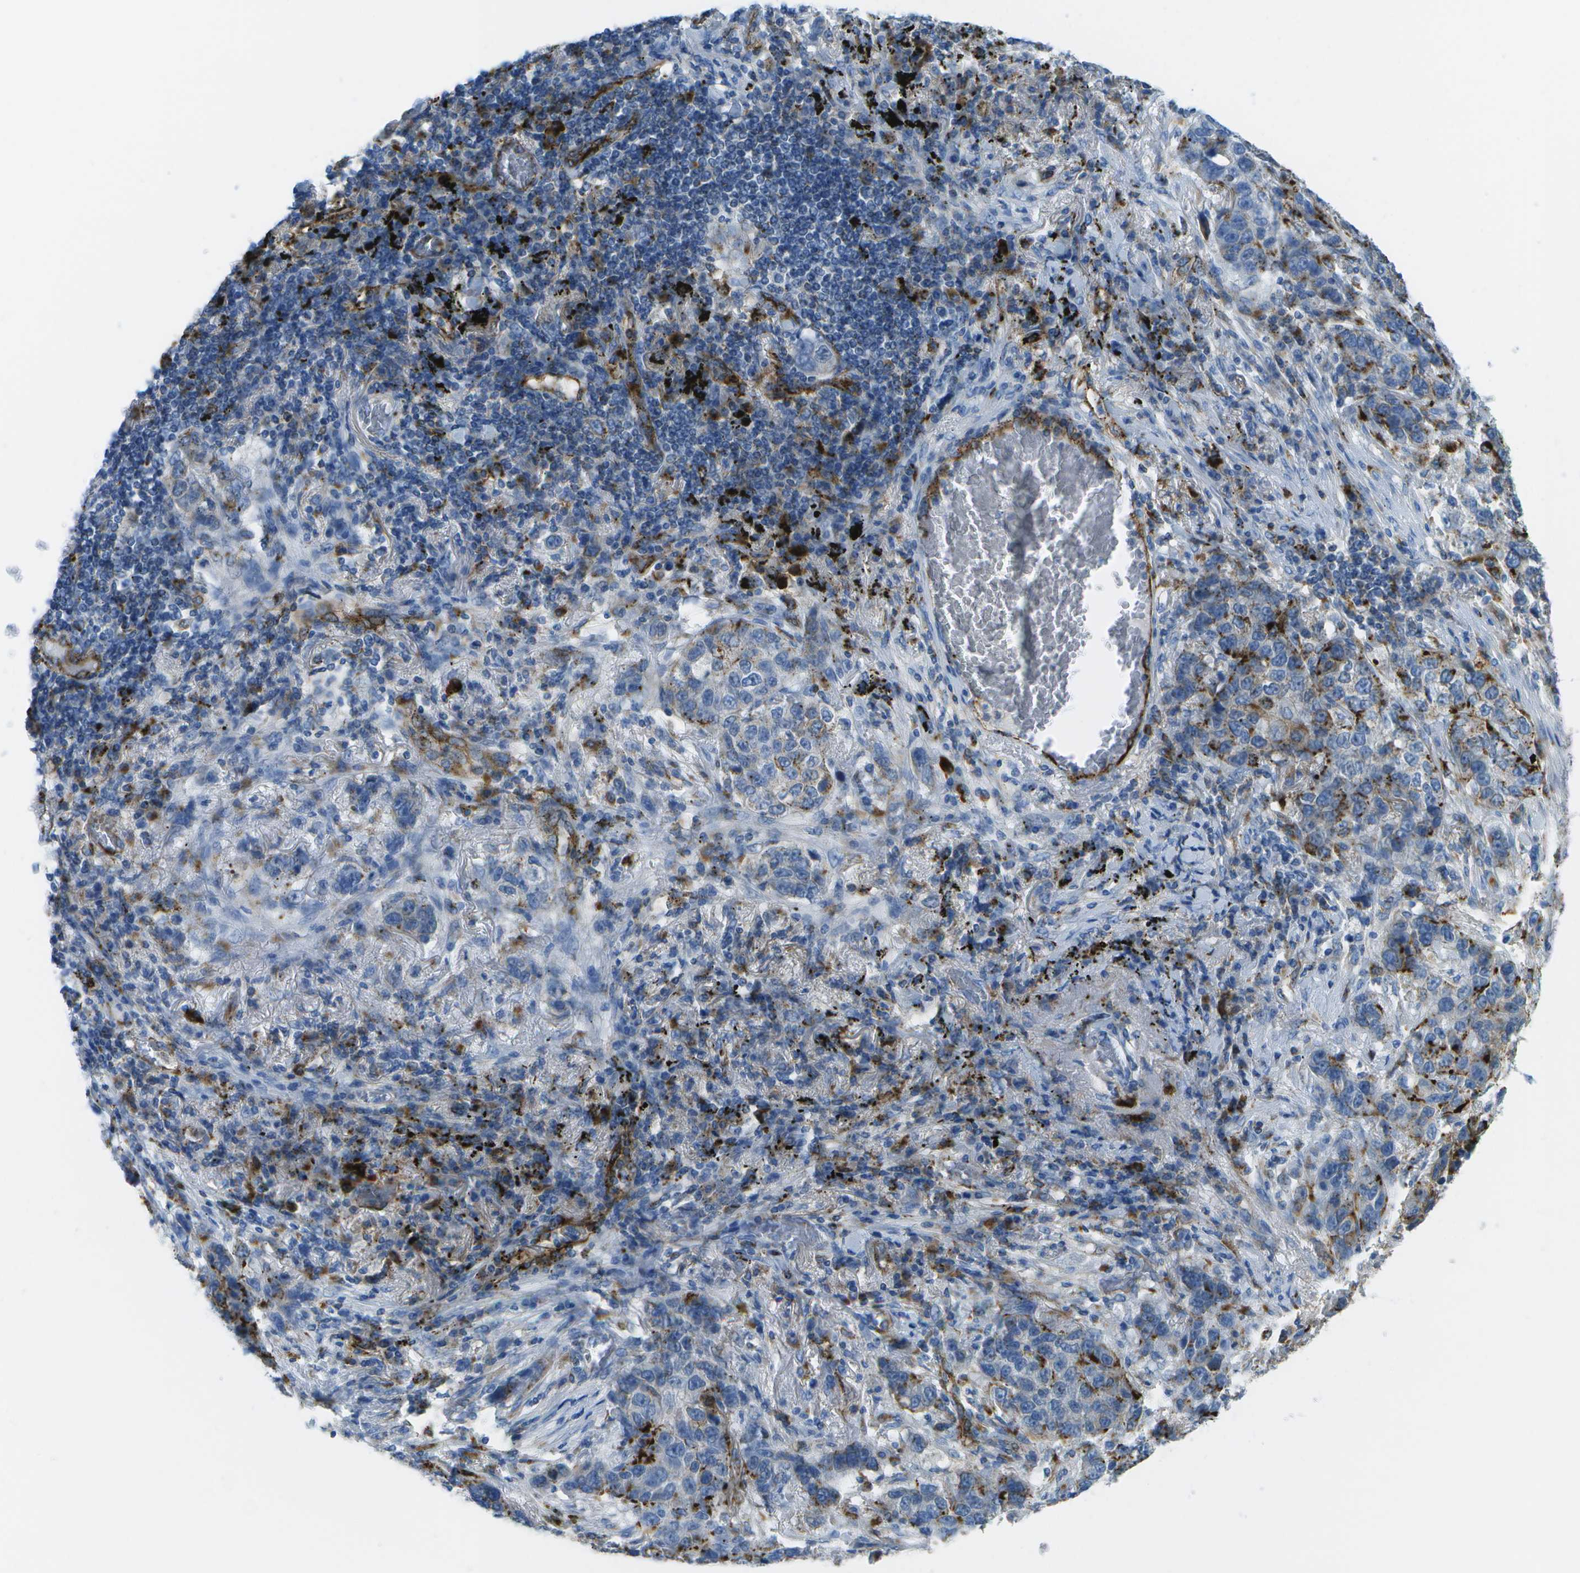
{"staining": {"intensity": "moderate", "quantity": "<25%", "location": "cytoplasmic/membranous"}, "tissue": "lung cancer", "cell_type": "Tumor cells", "image_type": "cancer", "snomed": [{"axis": "morphology", "description": "Squamous cell carcinoma, NOS"}, {"axis": "topography", "description": "Lung"}], "caption": "Lung cancer (squamous cell carcinoma) tissue displays moderate cytoplasmic/membranous positivity in approximately <25% of tumor cells, visualized by immunohistochemistry. The staining was performed using DAB, with brown indicating positive protein expression. Nuclei are stained blue with hematoxylin.", "gene": "PRCP", "patient": {"sex": "male", "age": 57}}